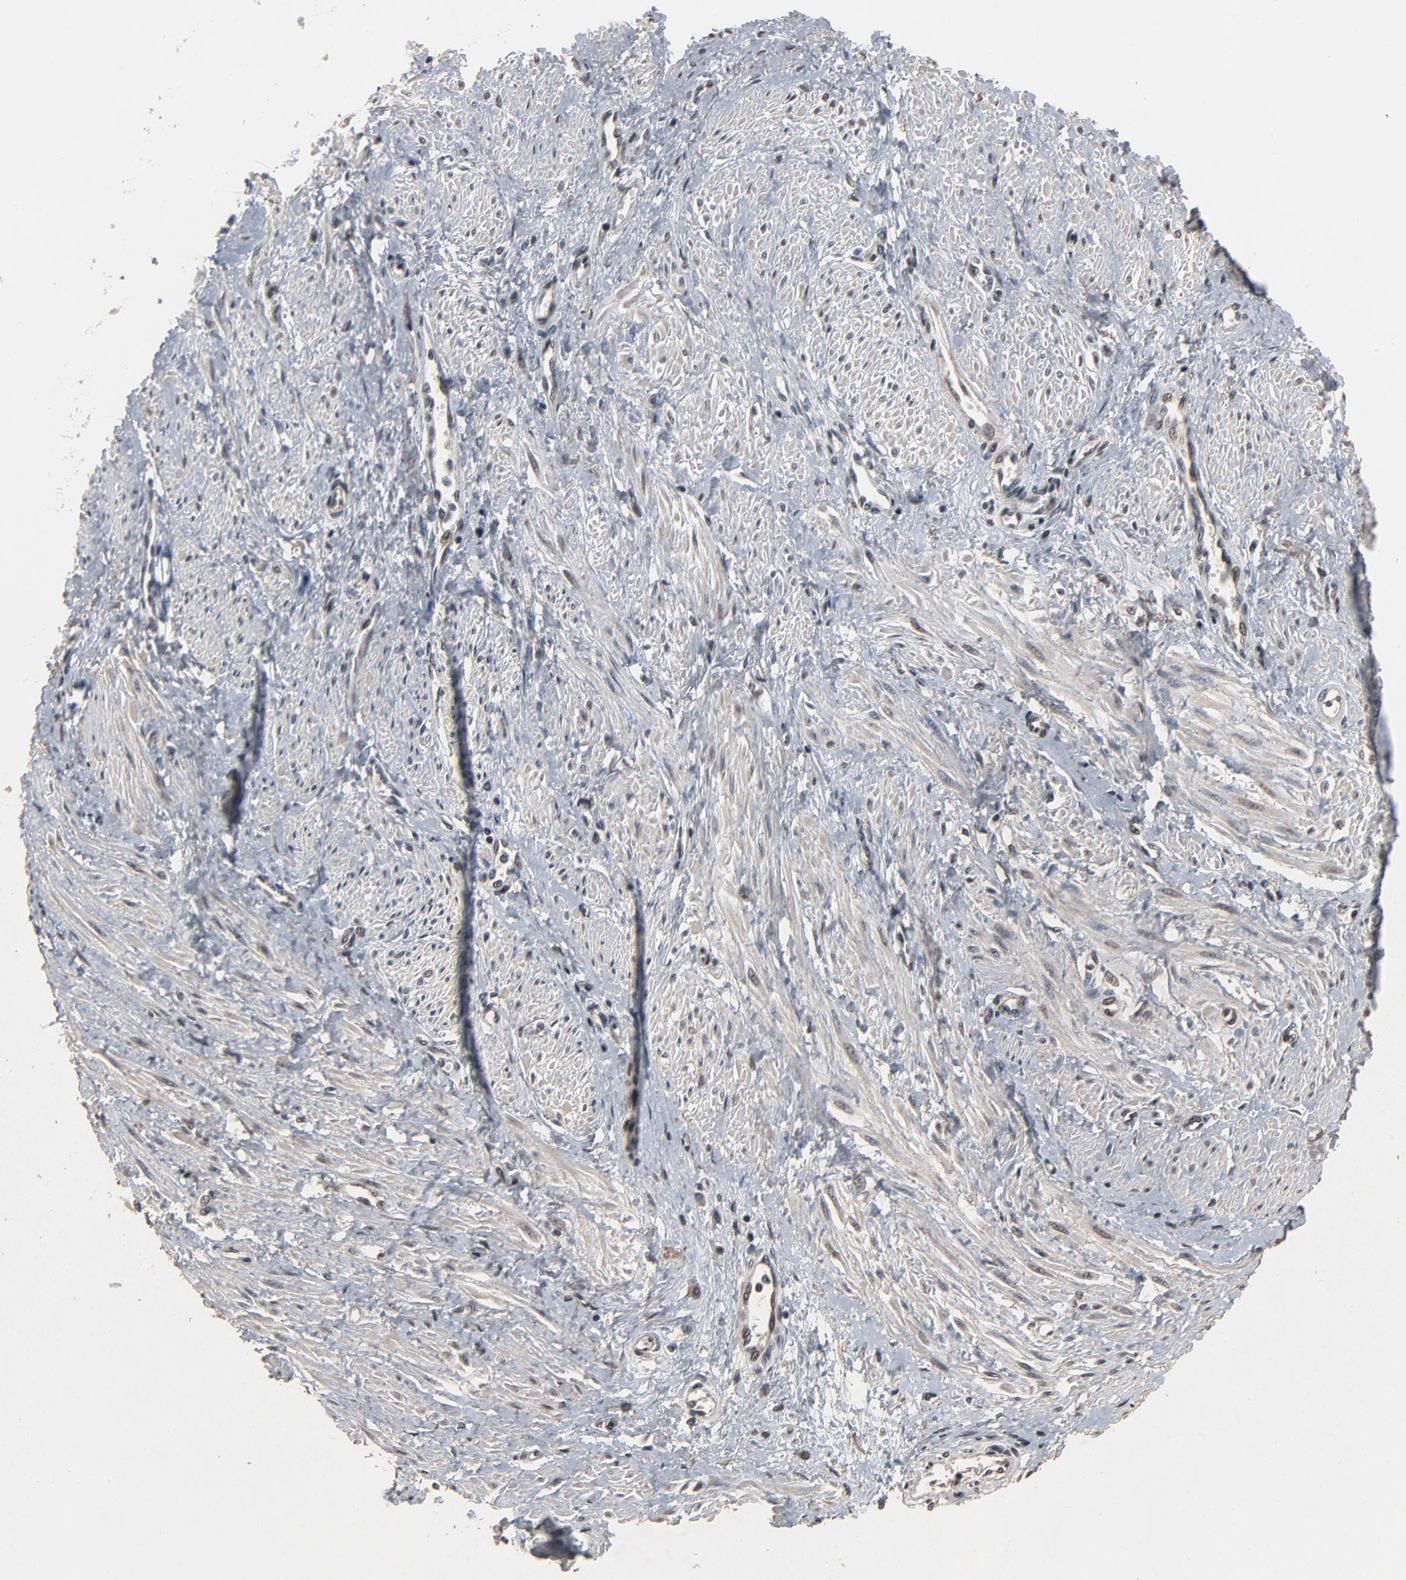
{"staining": {"intensity": "weak", "quantity": "<25%", "location": "nuclear"}, "tissue": "smooth muscle", "cell_type": "Smooth muscle cells", "image_type": "normal", "snomed": [{"axis": "morphology", "description": "Normal tissue, NOS"}, {"axis": "topography", "description": "Smooth muscle"}, {"axis": "topography", "description": "Uterus"}], "caption": "Photomicrograph shows no significant protein staining in smooth muscle cells of benign smooth muscle.", "gene": "POM121", "patient": {"sex": "female", "age": 39}}